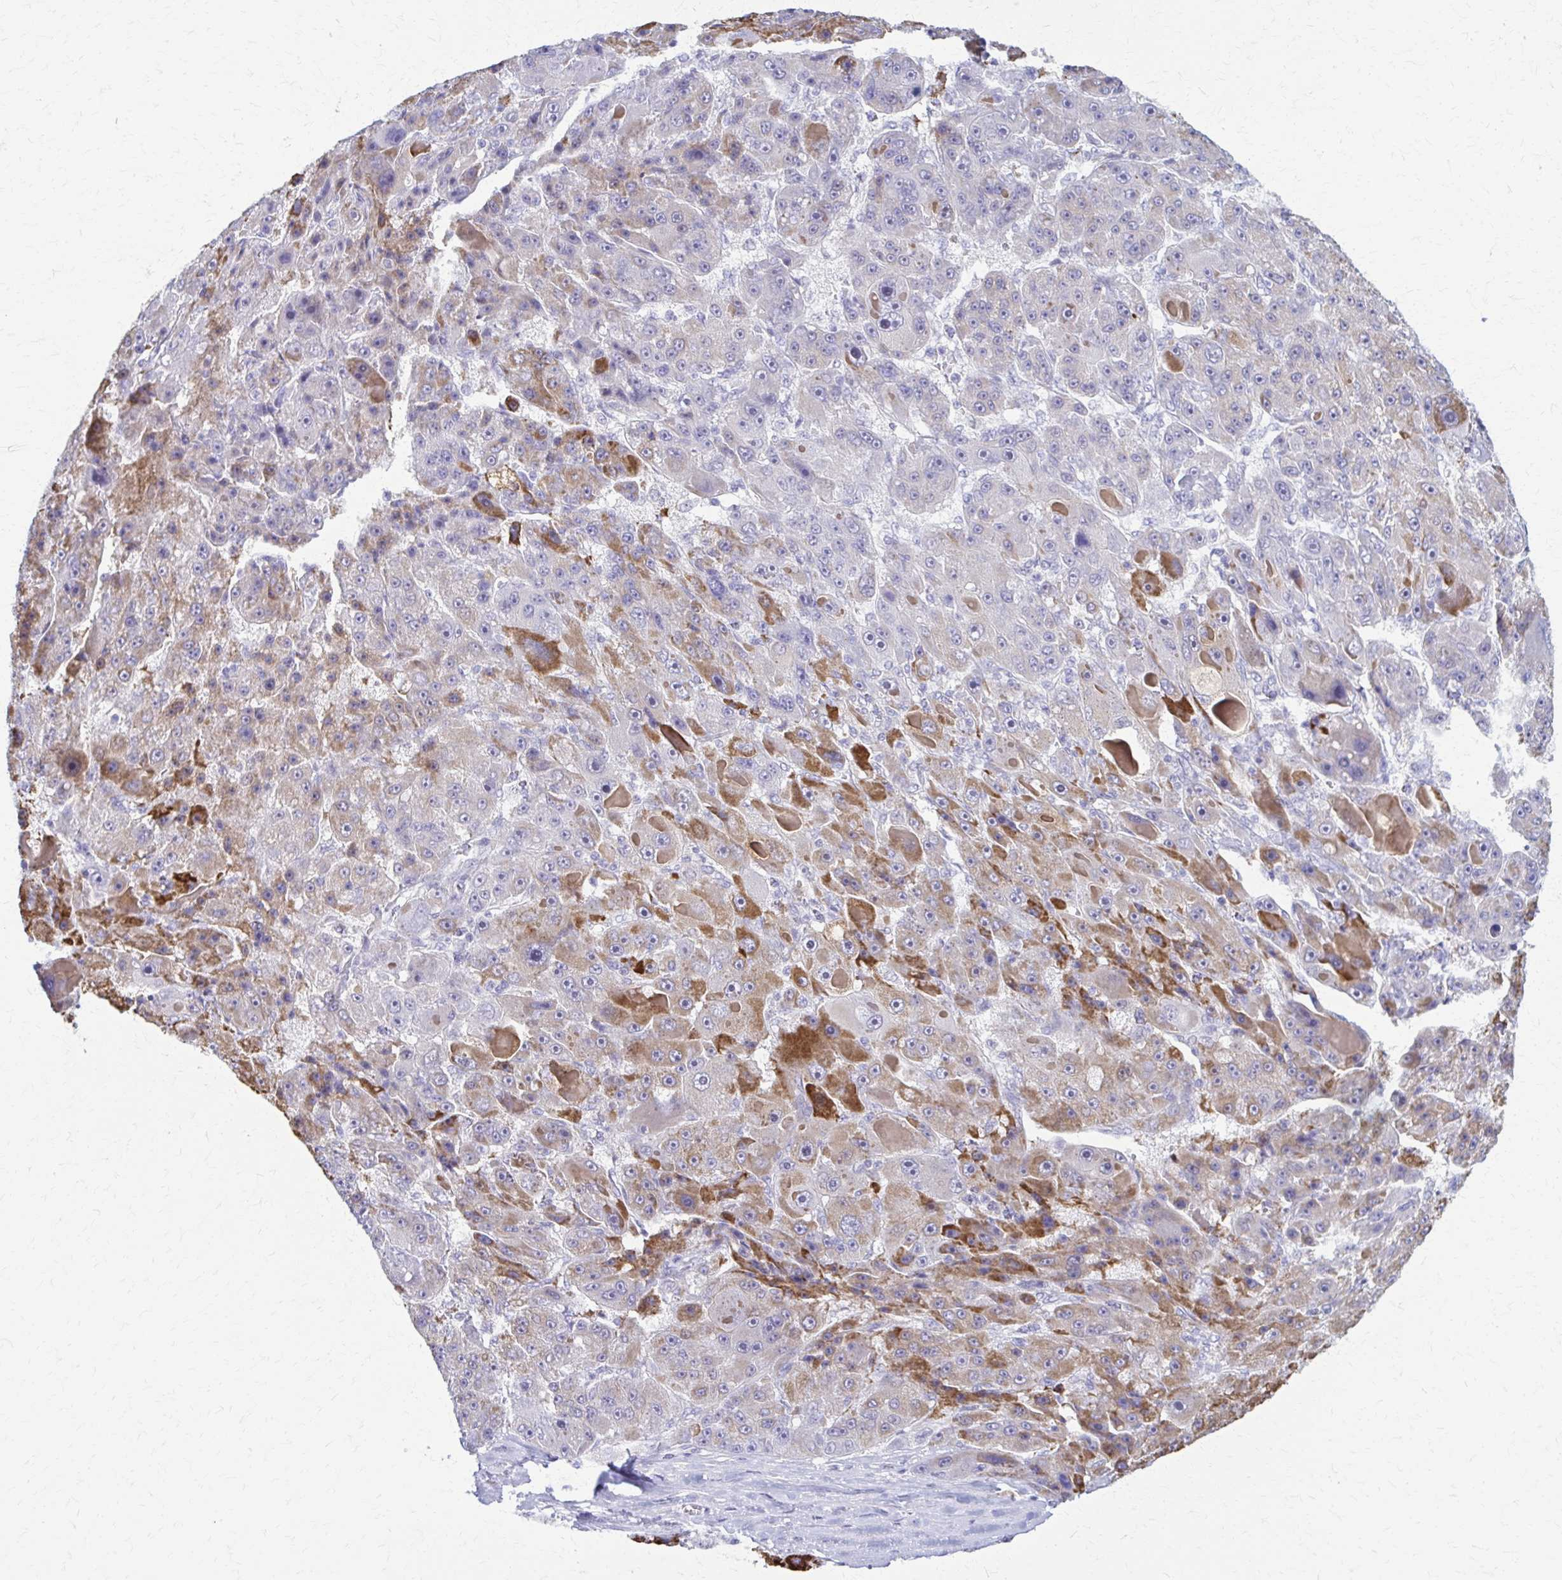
{"staining": {"intensity": "moderate", "quantity": "25%-75%", "location": "cytoplasmic/membranous"}, "tissue": "liver cancer", "cell_type": "Tumor cells", "image_type": "cancer", "snomed": [{"axis": "morphology", "description": "Carcinoma, Hepatocellular, NOS"}, {"axis": "topography", "description": "Liver"}], "caption": "Protein expression analysis of hepatocellular carcinoma (liver) demonstrates moderate cytoplasmic/membranous positivity in approximately 25%-75% of tumor cells. The staining was performed using DAB to visualize the protein expression in brown, while the nuclei were stained in blue with hematoxylin (Magnification: 20x).", "gene": "RHOBTB2", "patient": {"sex": "male", "age": 76}}